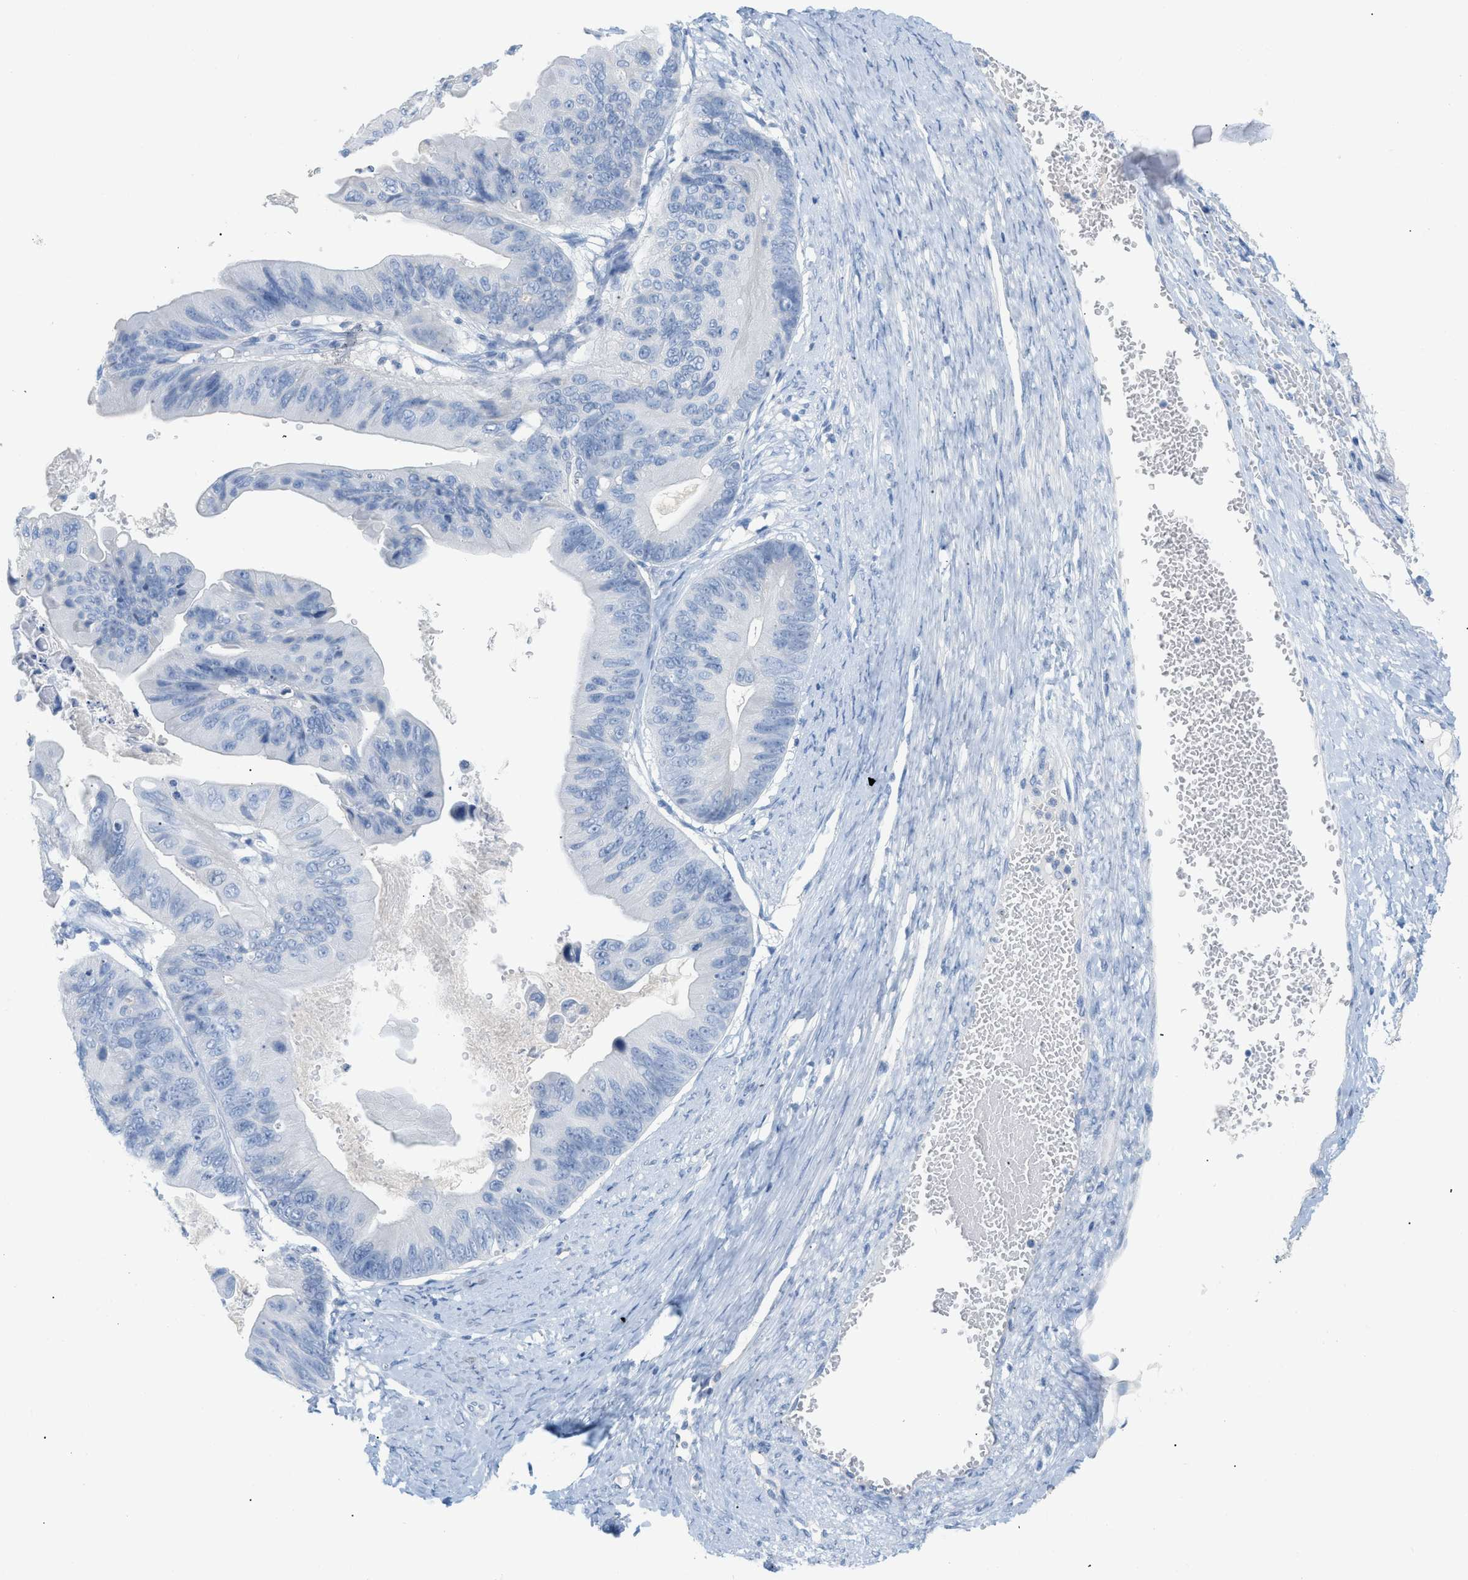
{"staining": {"intensity": "weak", "quantity": "<25%", "location": "cytoplasmic/membranous"}, "tissue": "ovarian cancer", "cell_type": "Tumor cells", "image_type": "cancer", "snomed": [{"axis": "morphology", "description": "Cystadenocarcinoma, mucinous, NOS"}, {"axis": "topography", "description": "Ovary"}], "caption": "Immunohistochemistry of ovarian cancer (mucinous cystadenocarcinoma) exhibits no positivity in tumor cells. Nuclei are stained in blue.", "gene": "PAPPA", "patient": {"sex": "female", "age": 61}}